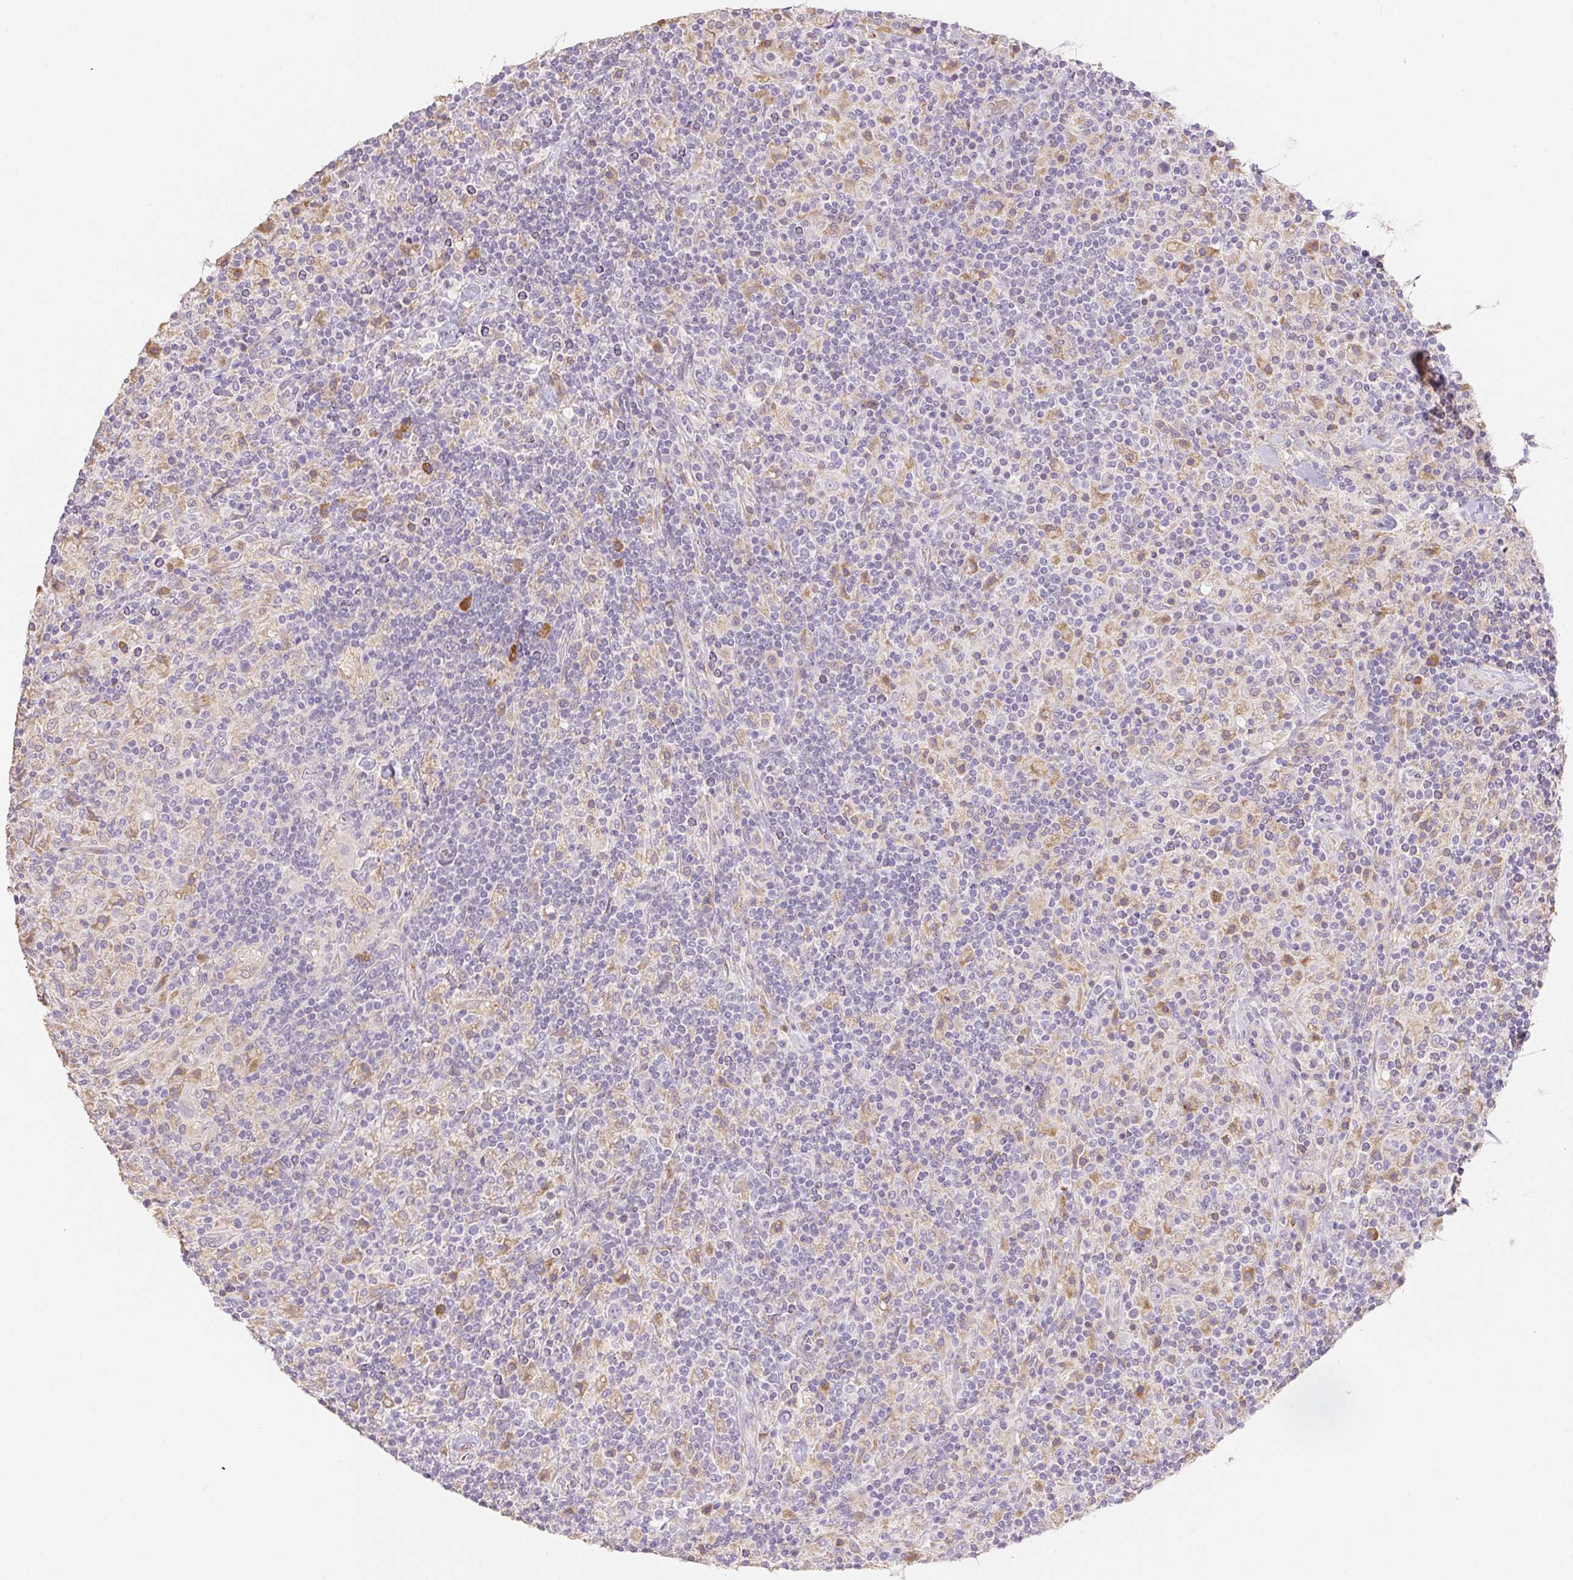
{"staining": {"intensity": "negative", "quantity": "none", "location": "none"}, "tissue": "lymphoma", "cell_type": "Tumor cells", "image_type": "cancer", "snomed": [{"axis": "morphology", "description": "Hodgkin's disease, NOS"}, {"axis": "topography", "description": "Lymph node"}], "caption": "Hodgkin's disease stained for a protein using IHC exhibits no positivity tumor cells.", "gene": "ACVR1B", "patient": {"sex": "male", "age": 70}}